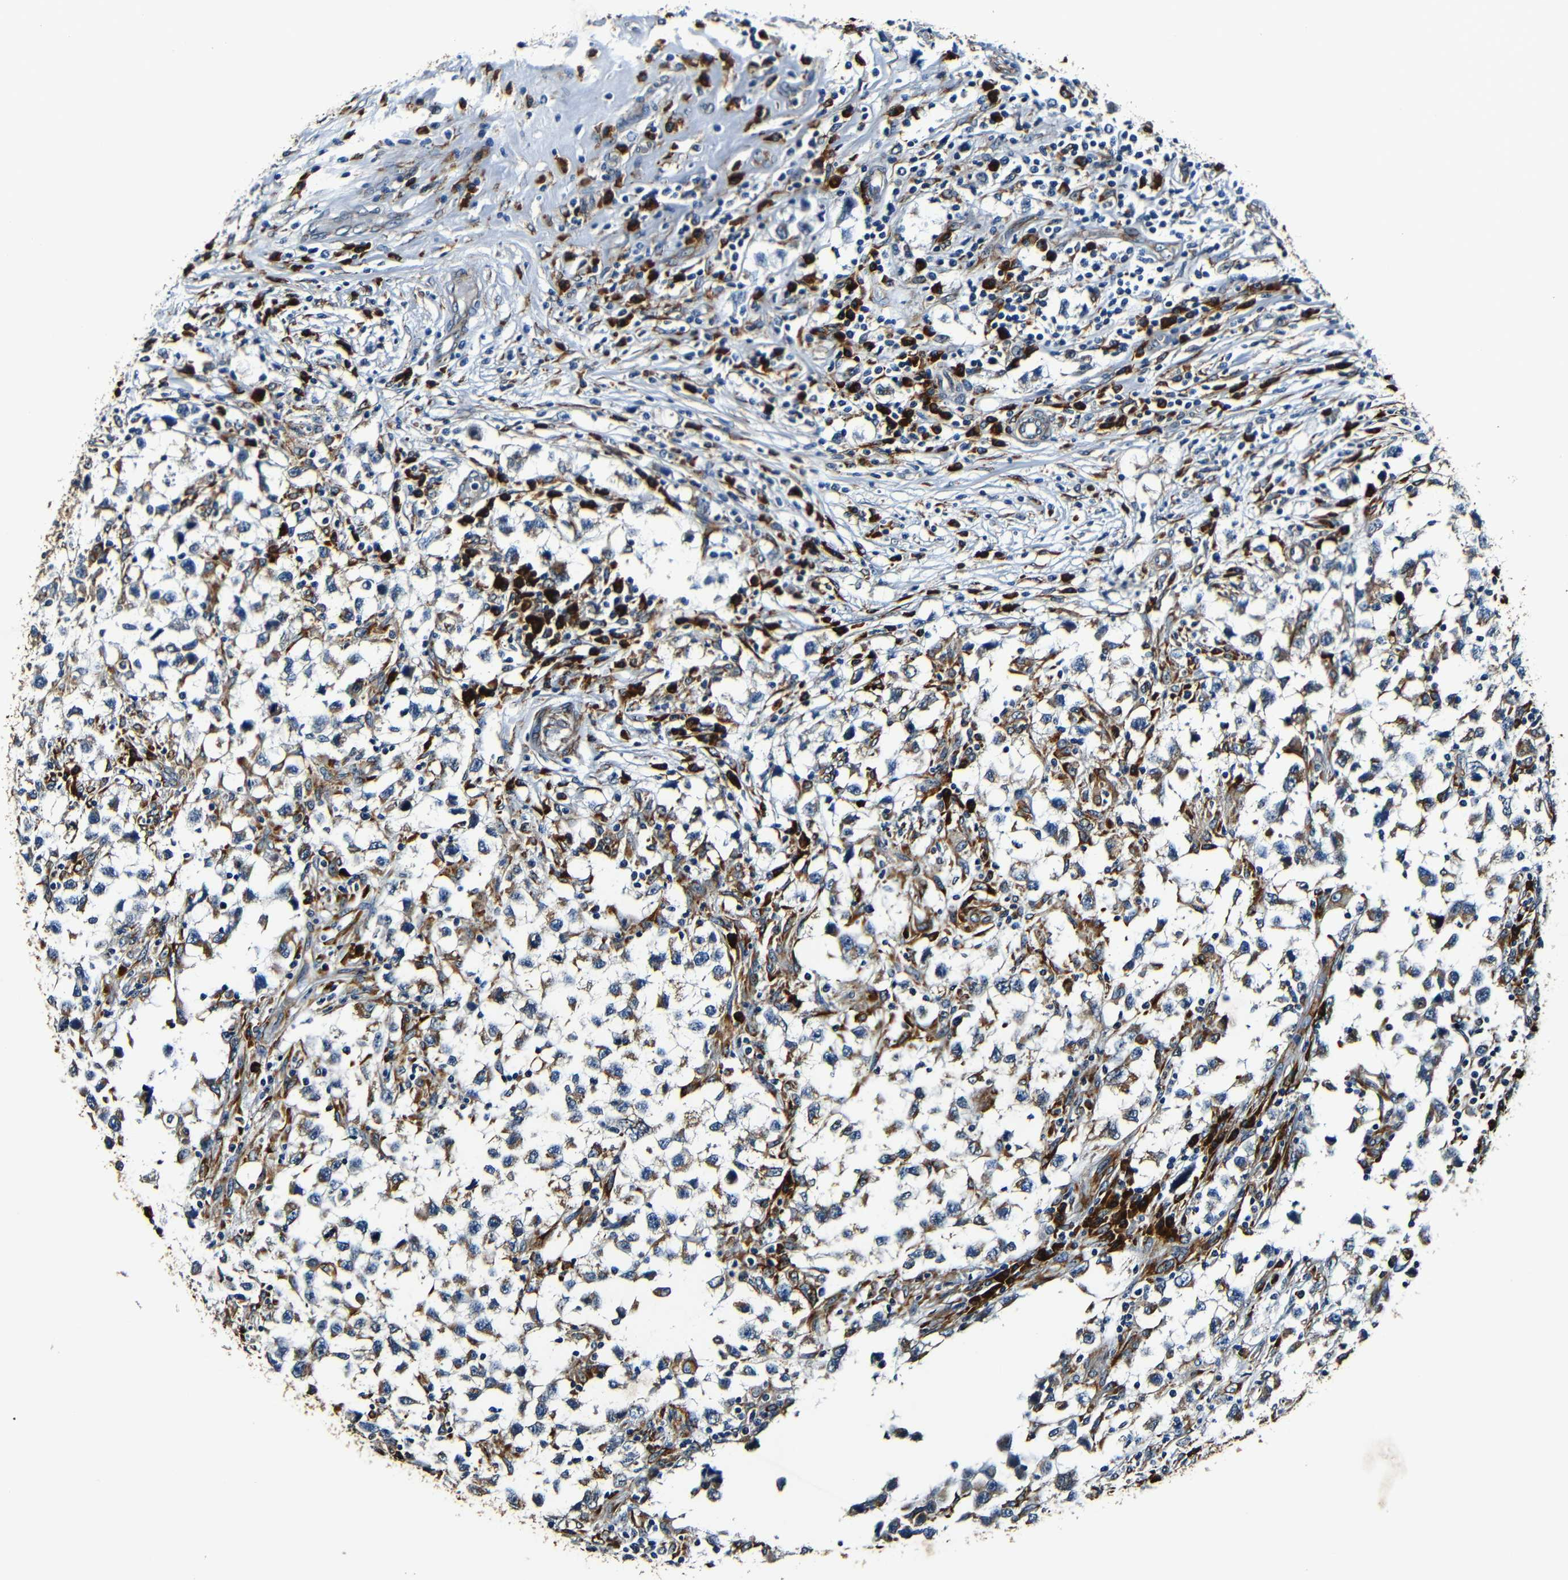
{"staining": {"intensity": "weak", "quantity": ">75%", "location": "cytoplasmic/membranous"}, "tissue": "testis cancer", "cell_type": "Tumor cells", "image_type": "cancer", "snomed": [{"axis": "morphology", "description": "Carcinoma, Embryonal, NOS"}, {"axis": "topography", "description": "Testis"}], "caption": "High-power microscopy captured an immunohistochemistry image of testis cancer (embryonal carcinoma), revealing weak cytoplasmic/membranous expression in approximately >75% of tumor cells.", "gene": "RRBP1", "patient": {"sex": "male", "age": 21}}